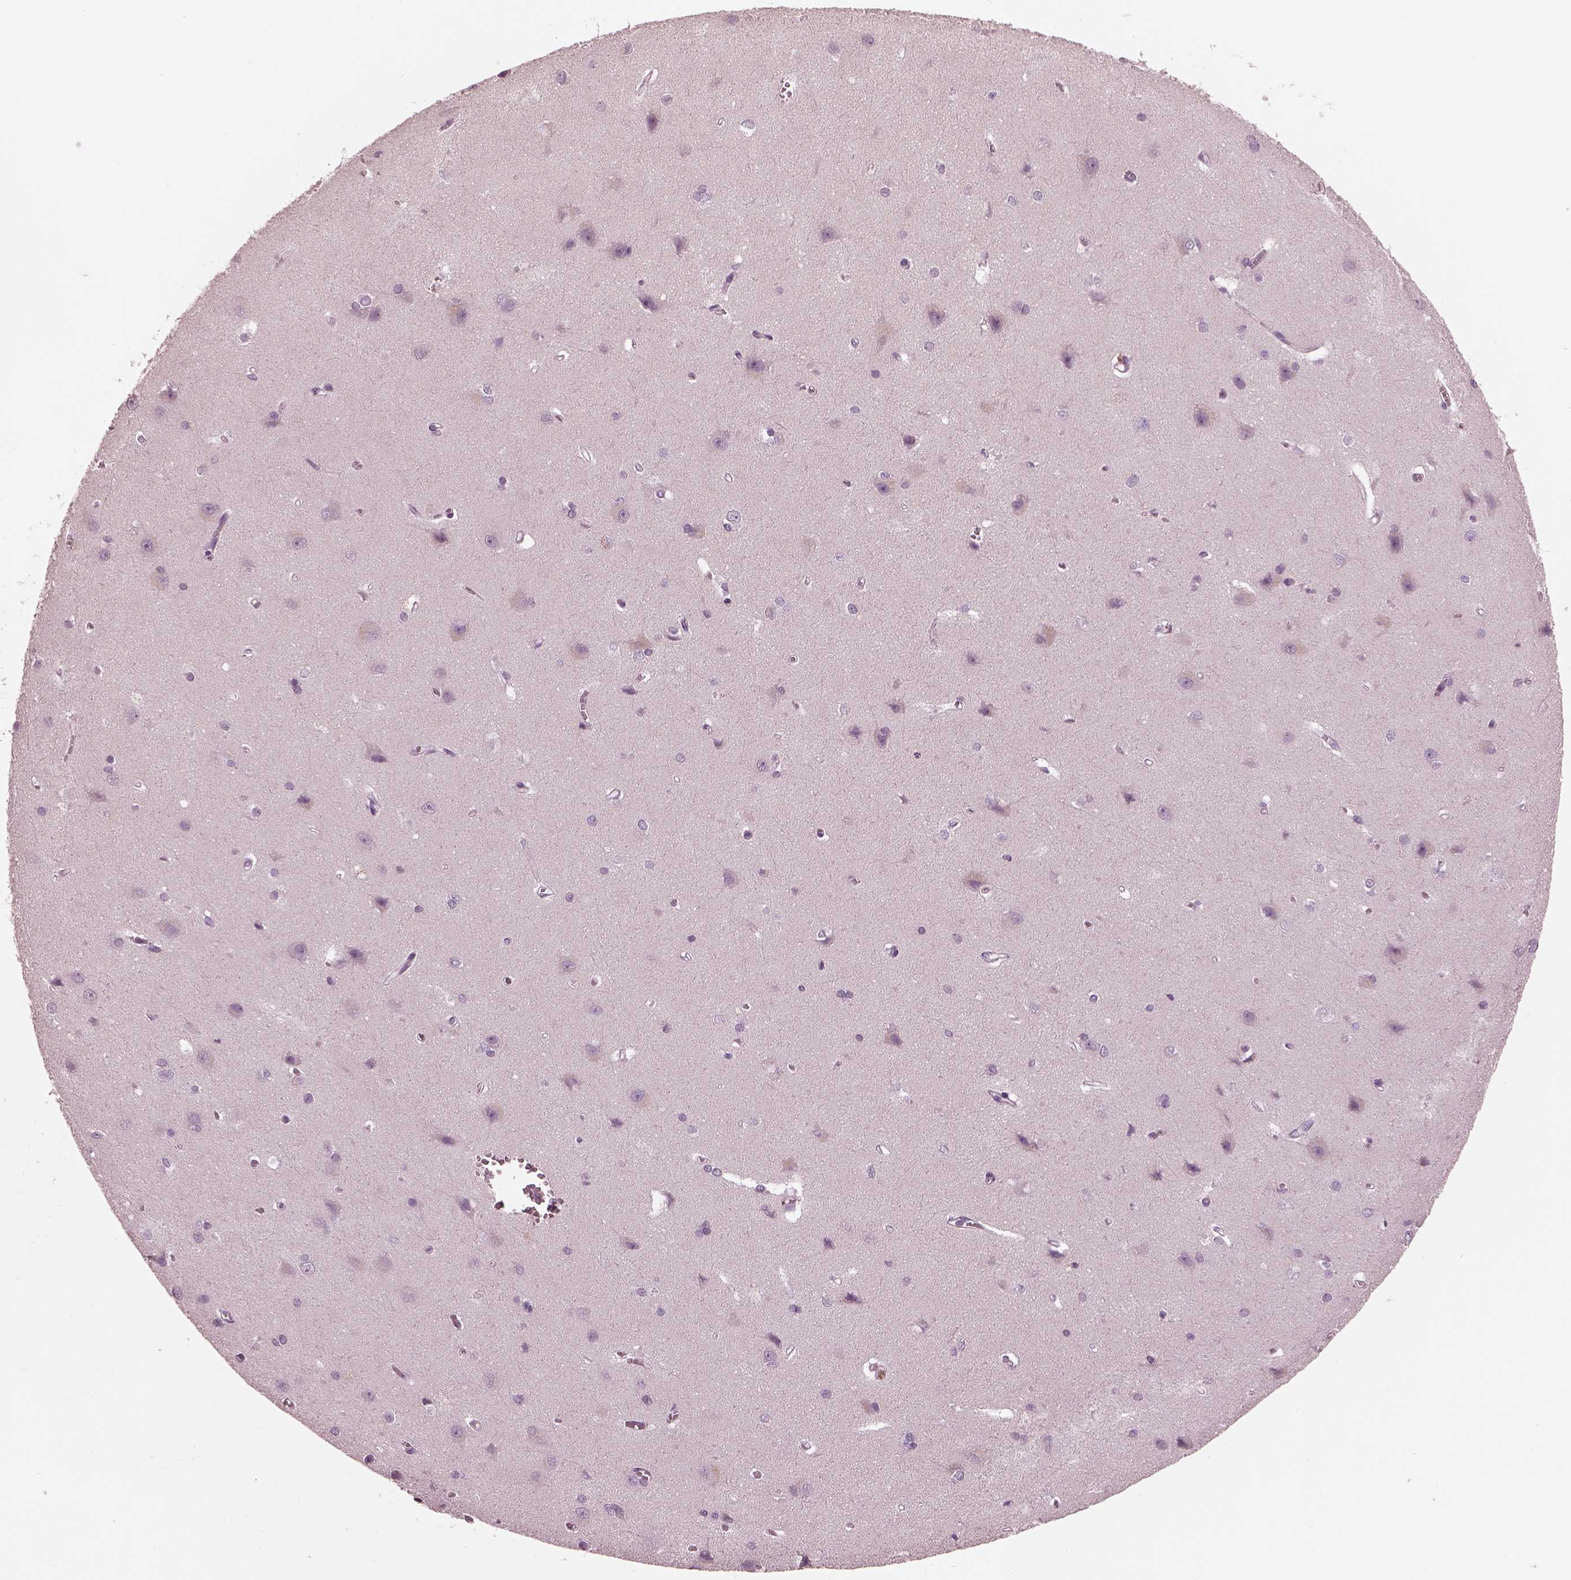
{"staining": {"intensity": "negative", "quantity": "none", "location": "none"}, "tissue": "cerebral cortex", "cell_type": "Endothelial cells", "image_type": "normal", "snomed": [{"axis": "morphology", "description": "Normal tissue, NOS"}, {"axis": "topography", "description": "Cerebral cortex"}], "caption": "Micrograph shows no significant protein positivity in endothelial cells of normal cerebral cortex. Brightfield microscopy of immunohistochemistry (IHC) stained with DAB (3,3'-diaminobenzidine) (brown) and hematoxylin (blue), captured at high magnification.", "gene": "SLAMF8", "patient": {"sex": "male", "age": 37}}